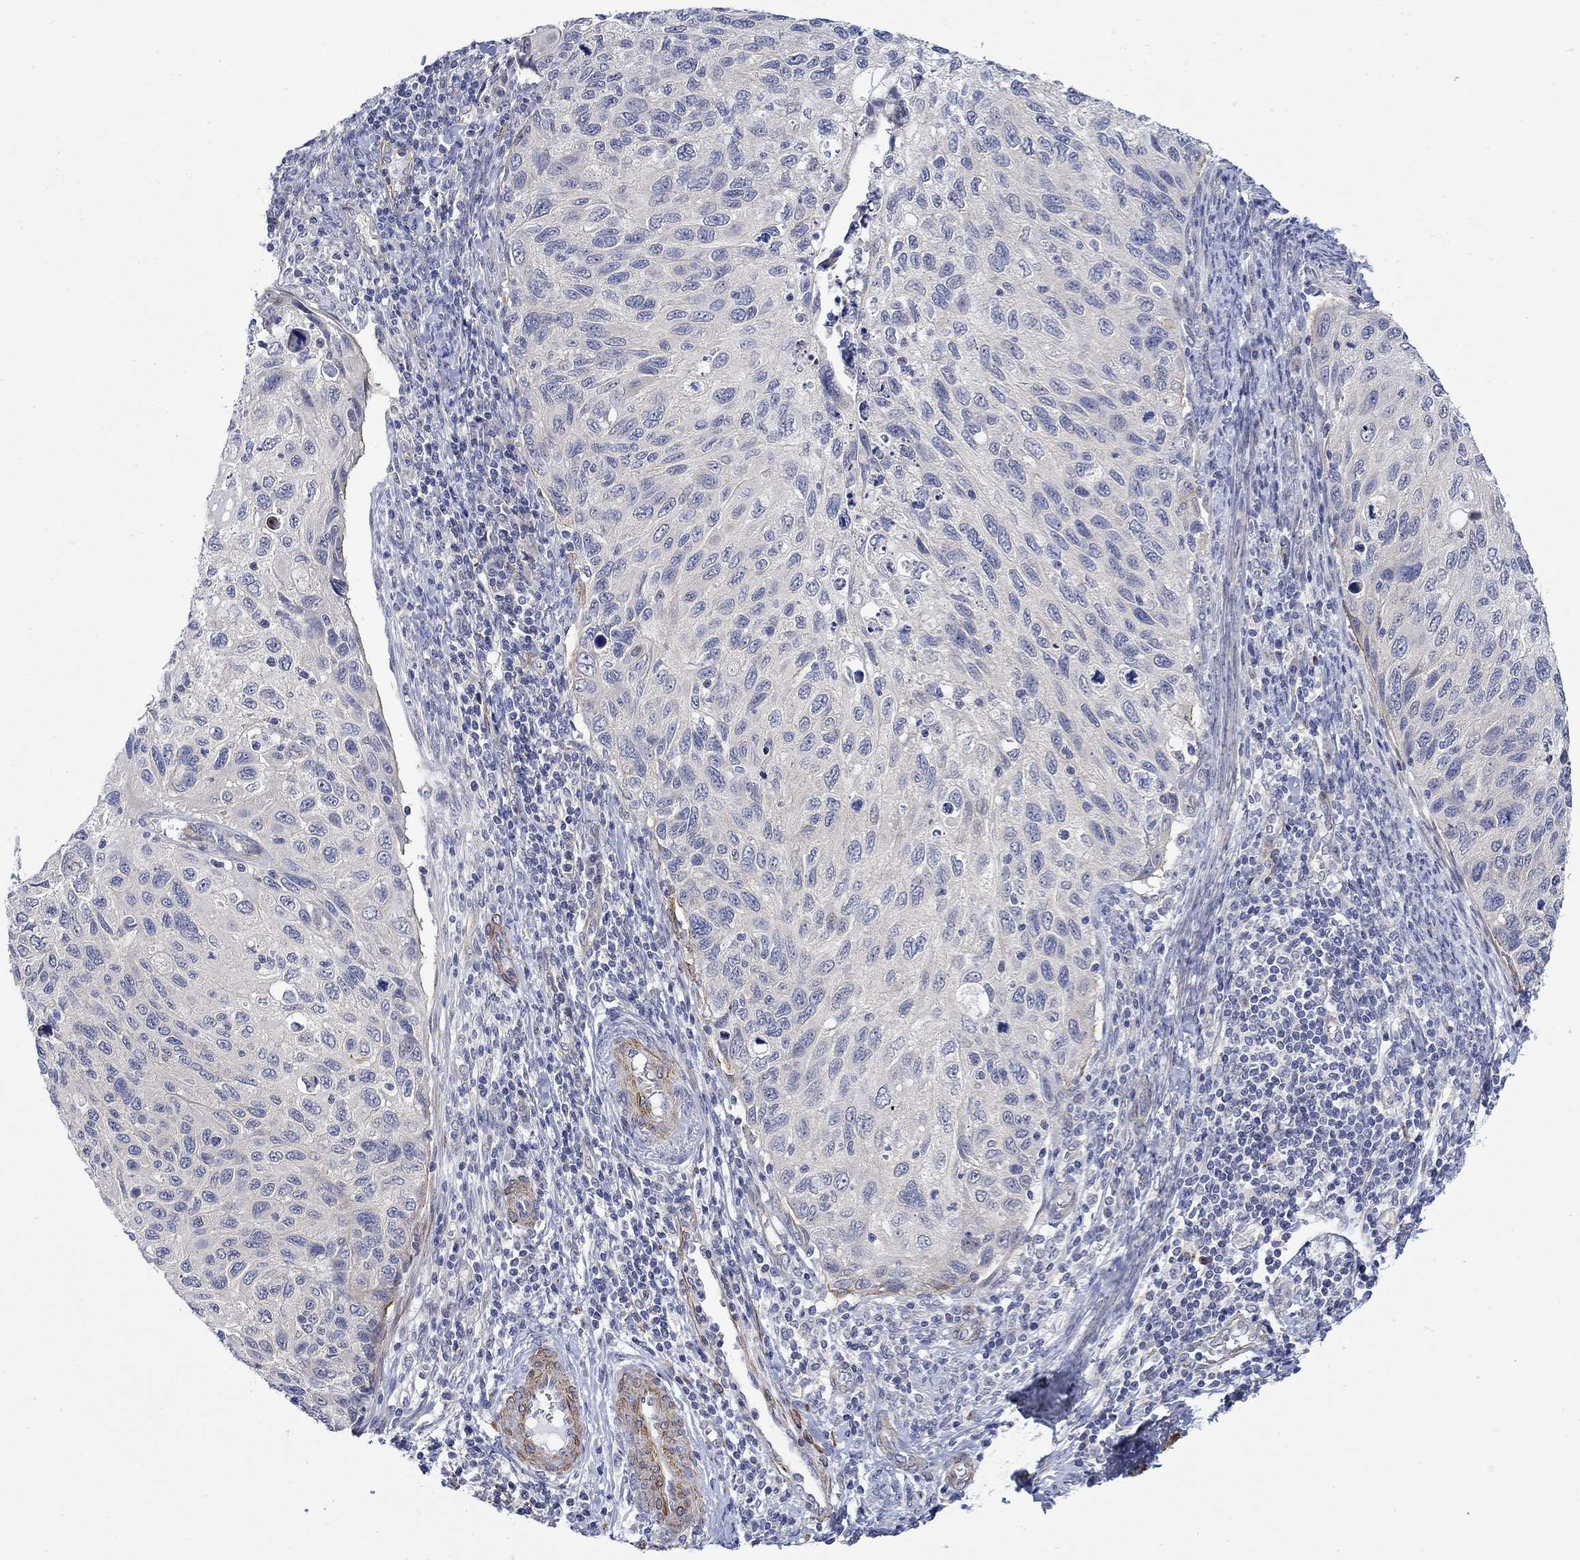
{"staining": {"intensity": "weak", "quantity": "<25%", "location": "cytoplasmic/membranous"}, "tissue": "cervical cancer", "cell_type": "Tumor cells", "image_type": "cancer", "snomed": [{"axis": "morphology", "description": "Squamous cell carcinoma, NOS"}, {"axis": "topography", "description": "Cervix"}], "caption": "A histopathology image of human cervical squamous cell carcinoma is negative for staining in tumor cells. (Brightfield microscopy of DAB (3,3'-diaminobenzidine) immunohistochemistry (IHC) at high magnification).", "gene": "SCN7A", "patient": {"sex": "female", "age": 70}}